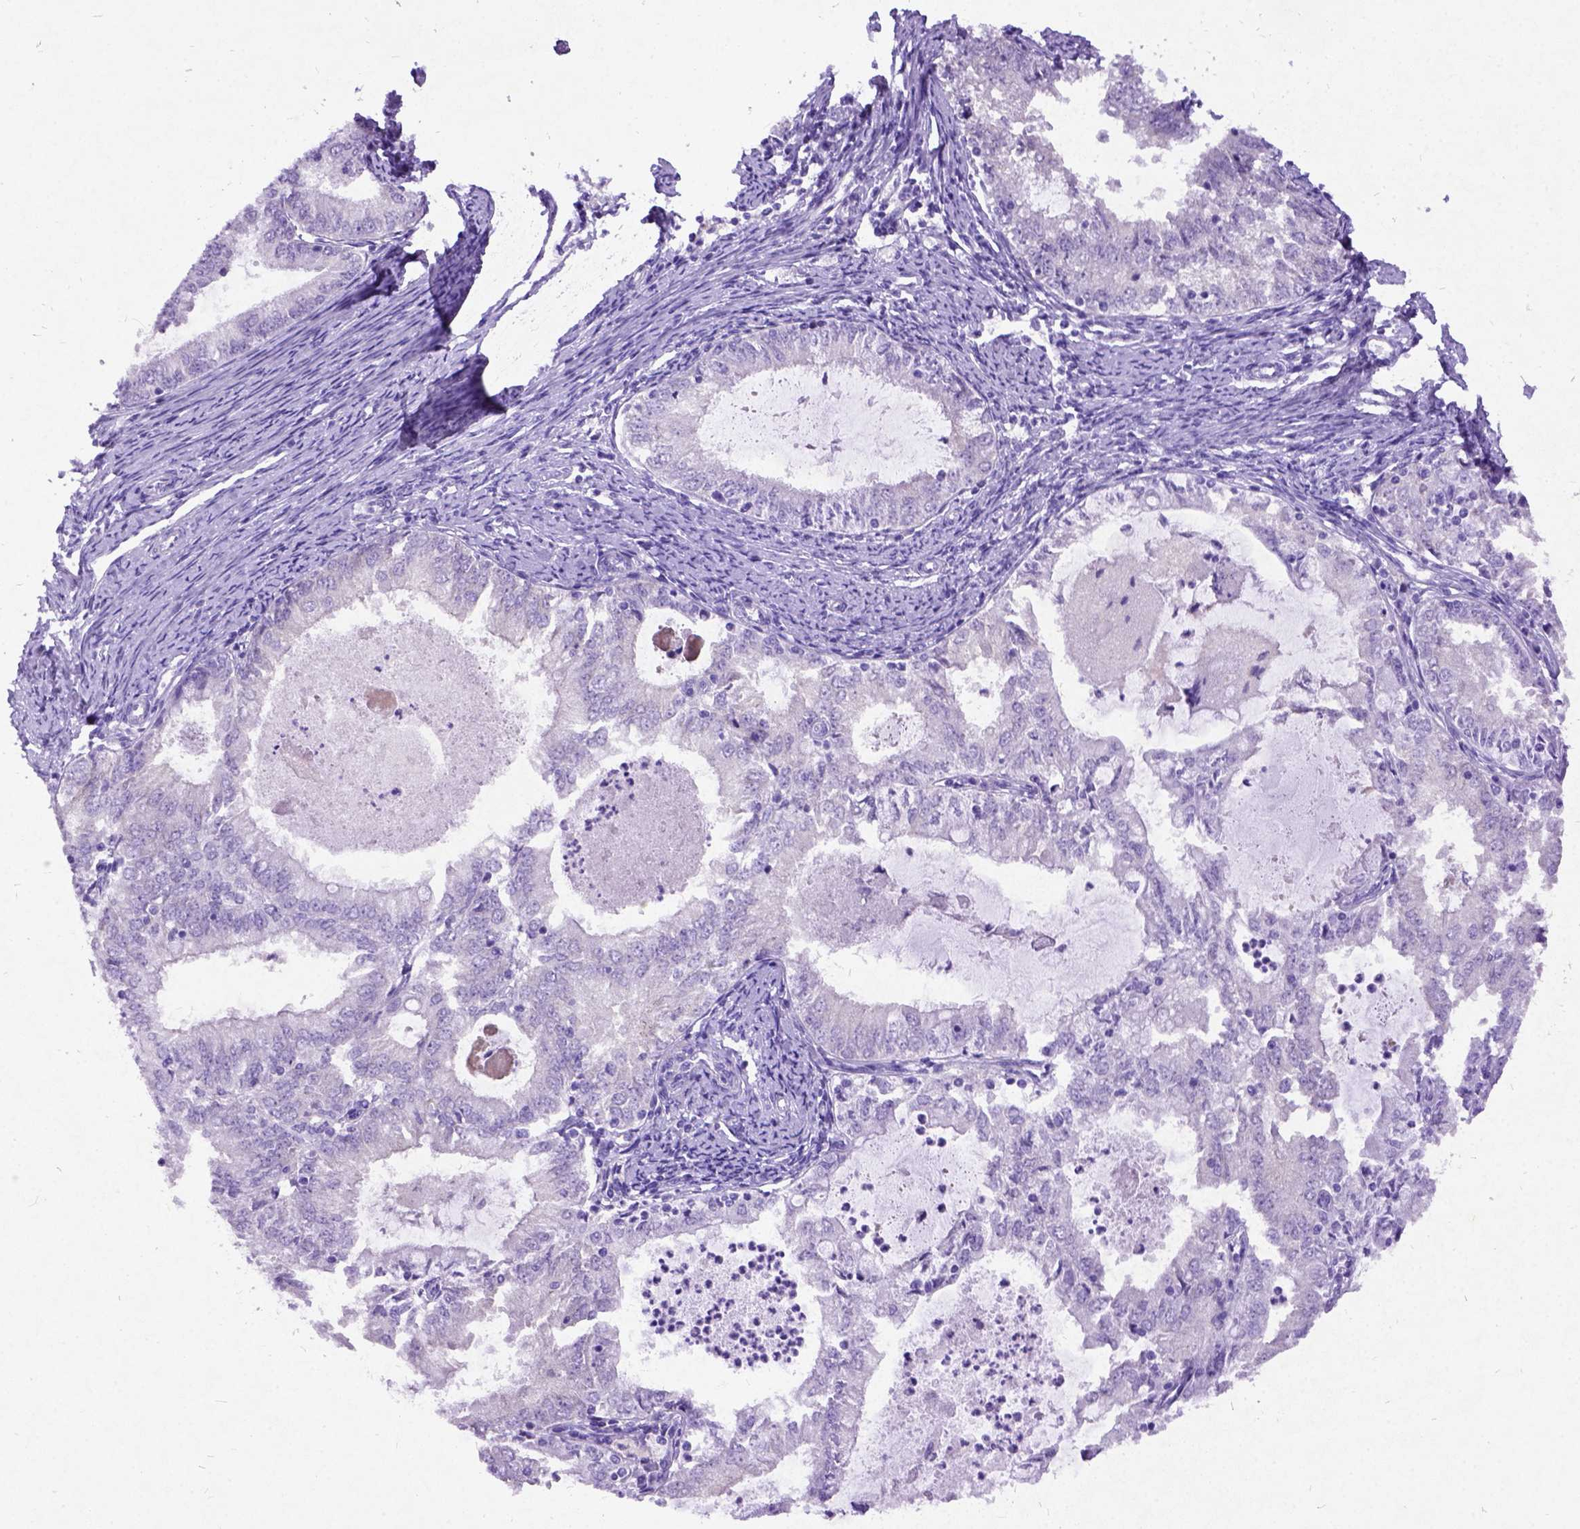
{"staining": {"intensity": "negative", "quantity": "none", "location": "none"}, "tissue": "endometrial cancer", "cell_type": "Tumor cells", "image_type": "cancer", "snomed": [{"axis": "morphology", "description": "Adenocarcinoma, NOS"}, {"axis": "topography", "description": "Endometrium"}], "caption": "This photomicrograph is of adenocarcinoma (endometrial) stained with immunohistochemistry (IHC) to label a protein in brown with the nuclei are counter-stained blue. There is no expression in tumor cells.", "gene": "NEUROD4", "patient": {"sex": "female", "age": 57}}